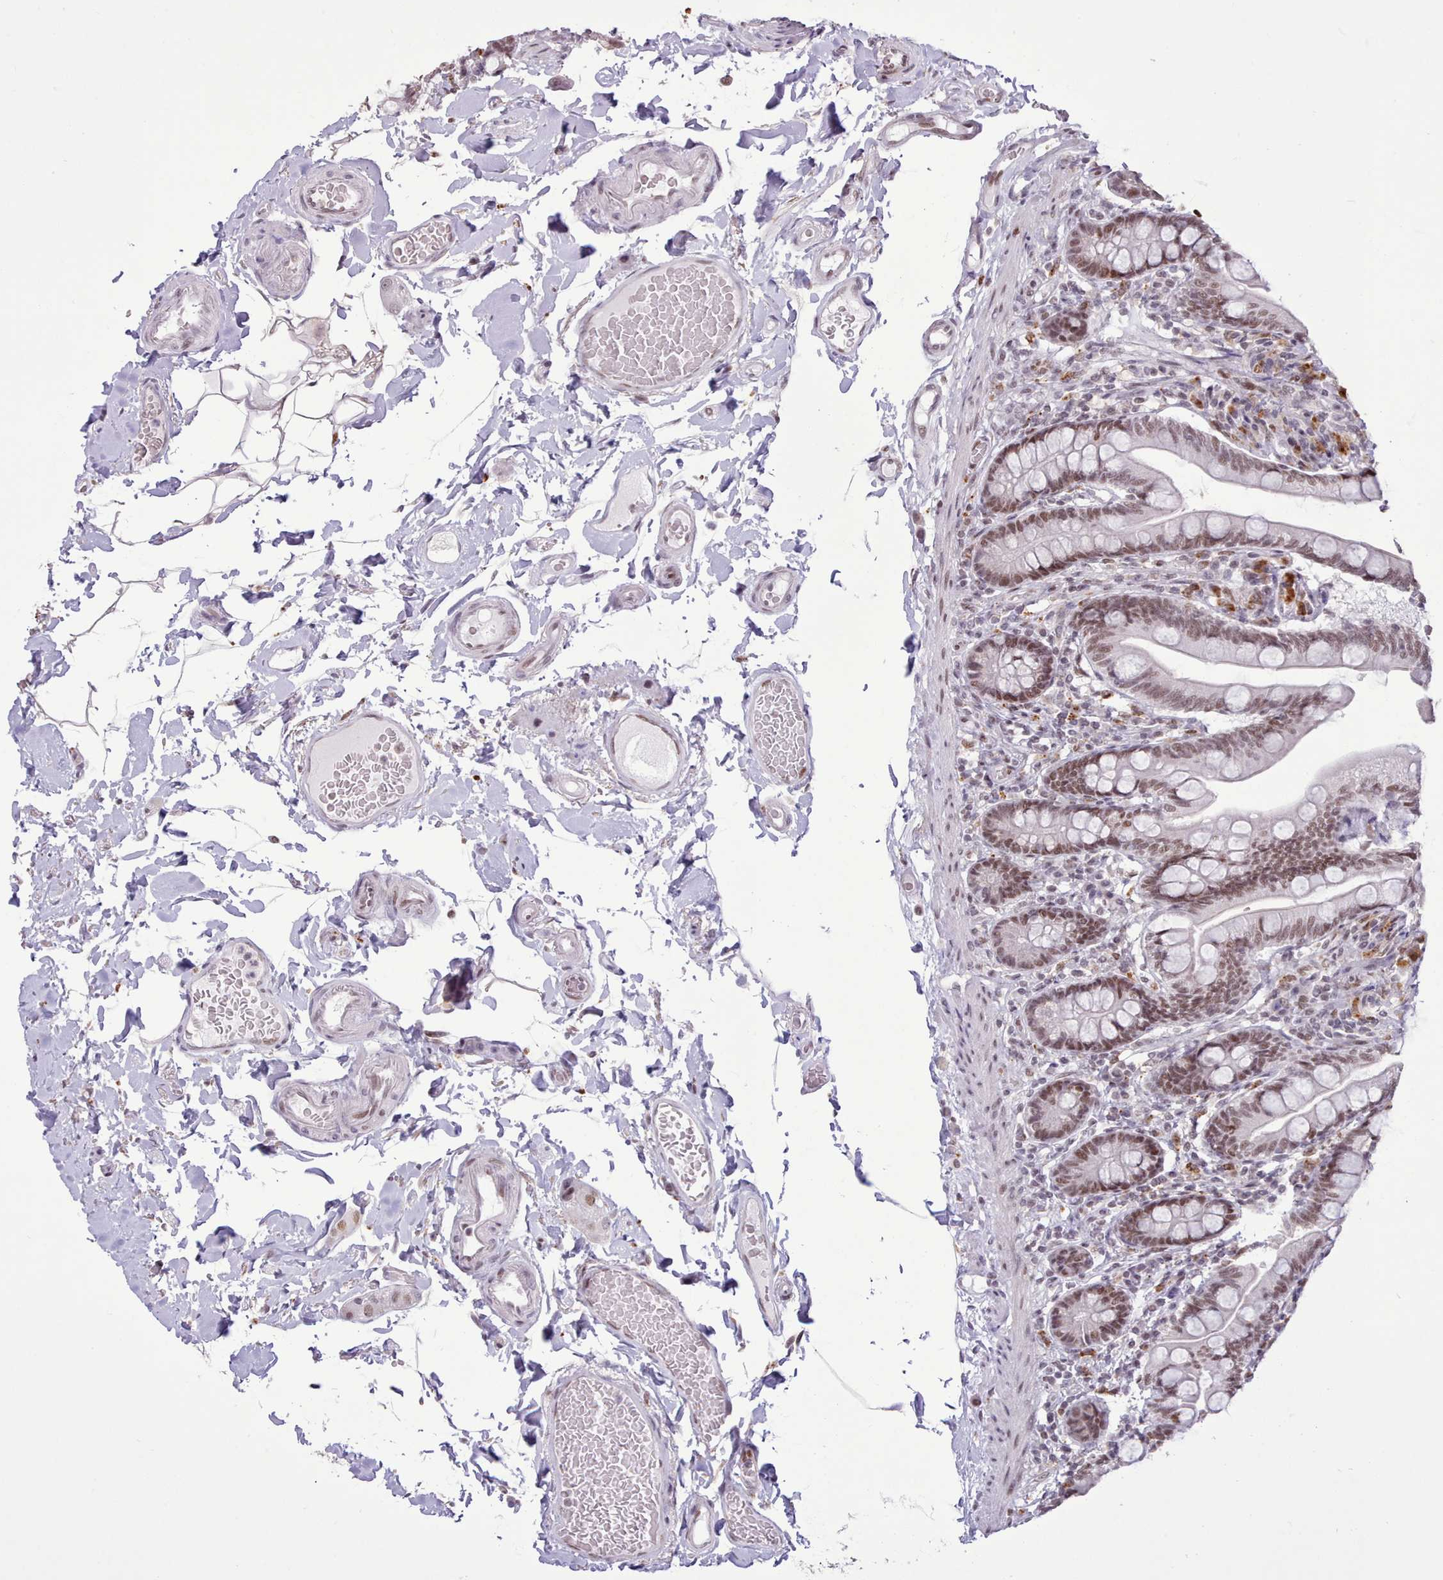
{"staining": {"intensity": "moderate", "quantity": ">75%", "location": "nuclear"}, "tissue": "small intestine", "cell_type": "Glandular cells", "image_type": "normal", "snomed": [{"axis": "morphology", "description": "Normal tissue, NOS"}, {"axis": "topography", "description": "Small intestine"}], "caption": "A histopathology image of small intestine stained for a protein shows moderate nuclear brown staining in glandular cells.", "gene": "TAF15", "patient": {"sex": "female", "age": 64}}